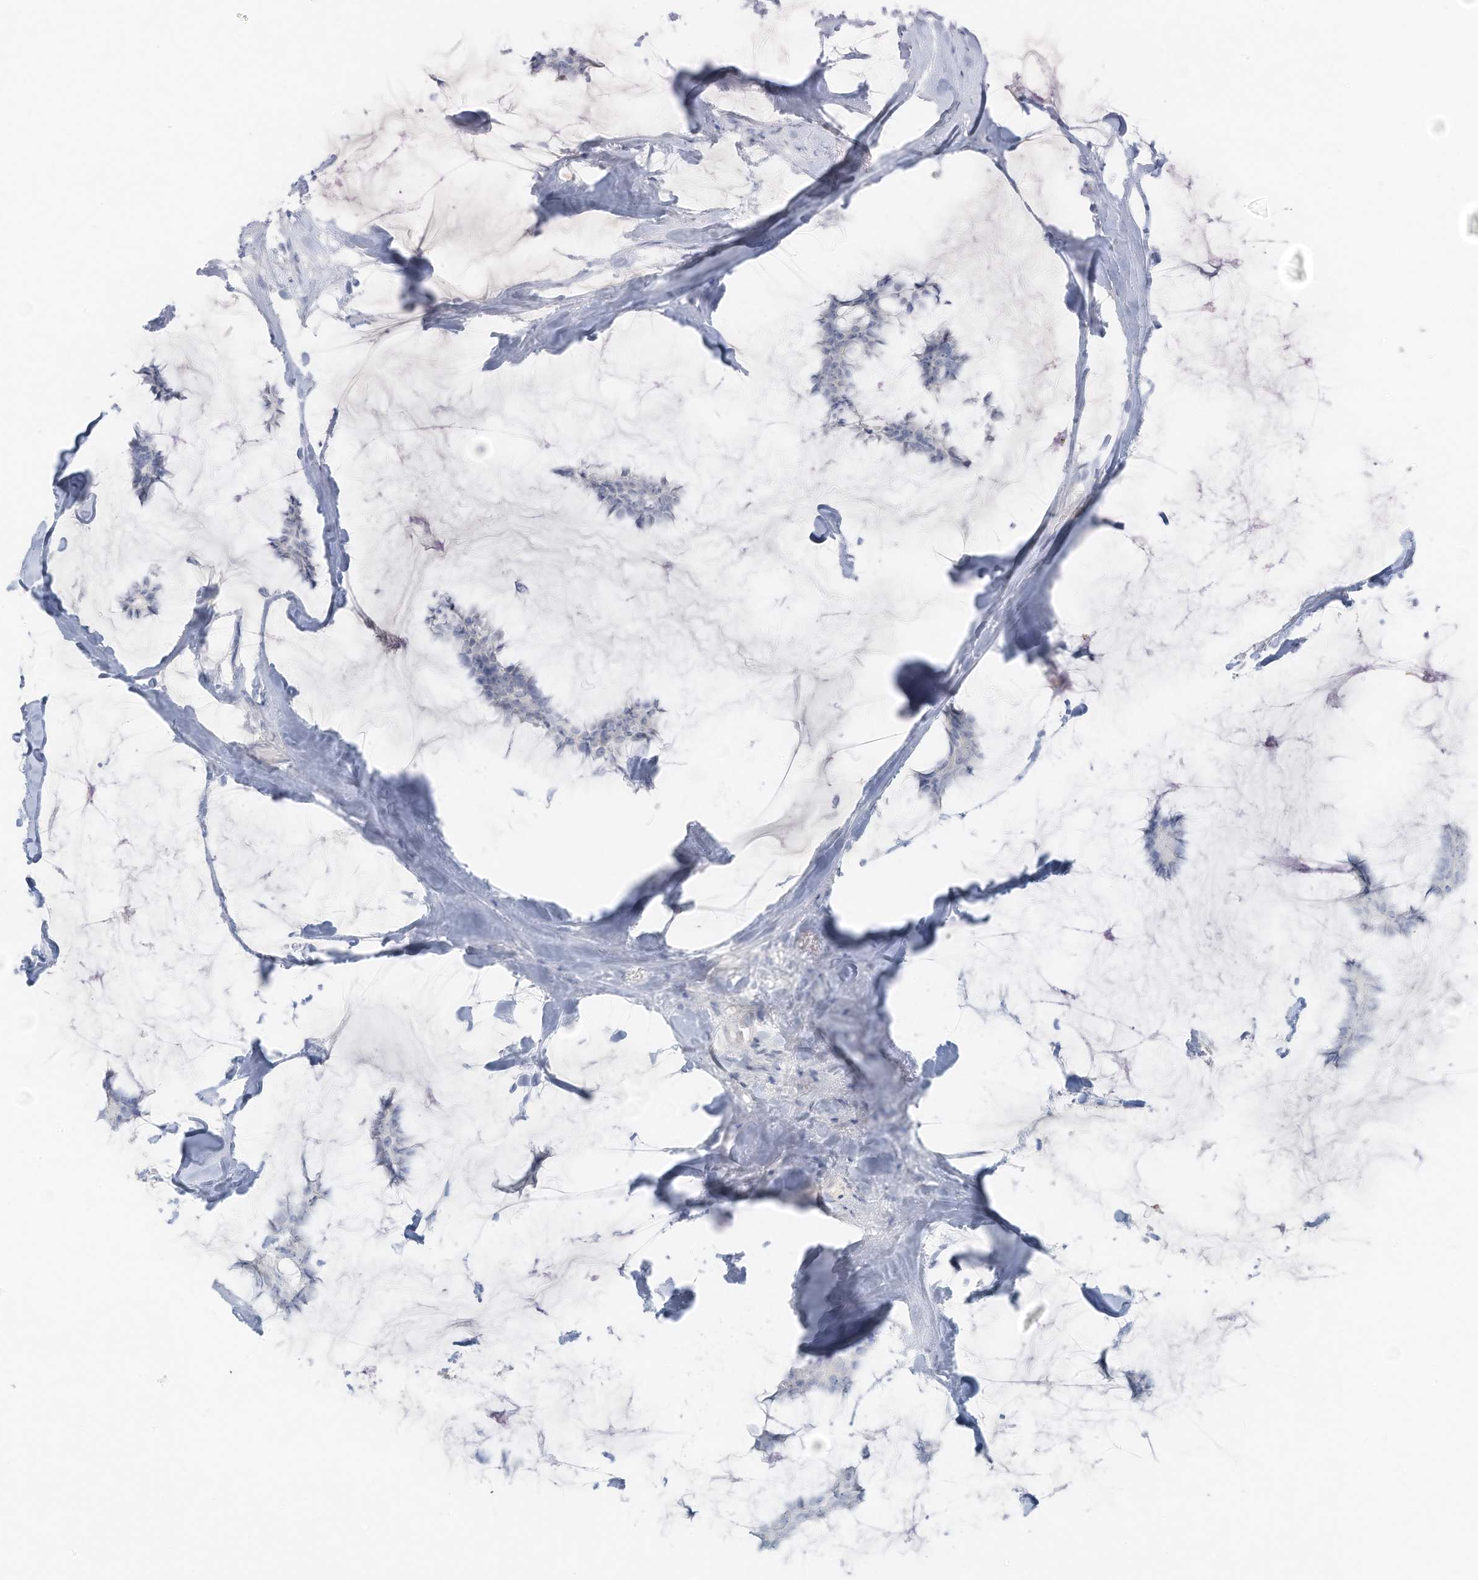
{"staining": {"intensity": "negative", "quantity": "none", "location": "none"}, "tissue": "breast cancer", "cell_type": "Tumor cells", "image_type": "cancer", "snomed": [{"axis": "morphology", "description": "Duct carcinoma"}, {"axis": "topography", "description": "Breast"}], "caption": "There is no significant staining in tumor cells of breast cancer.", "gene": "SLC25A43", "patient": {"sex": "female", "age": 93}}